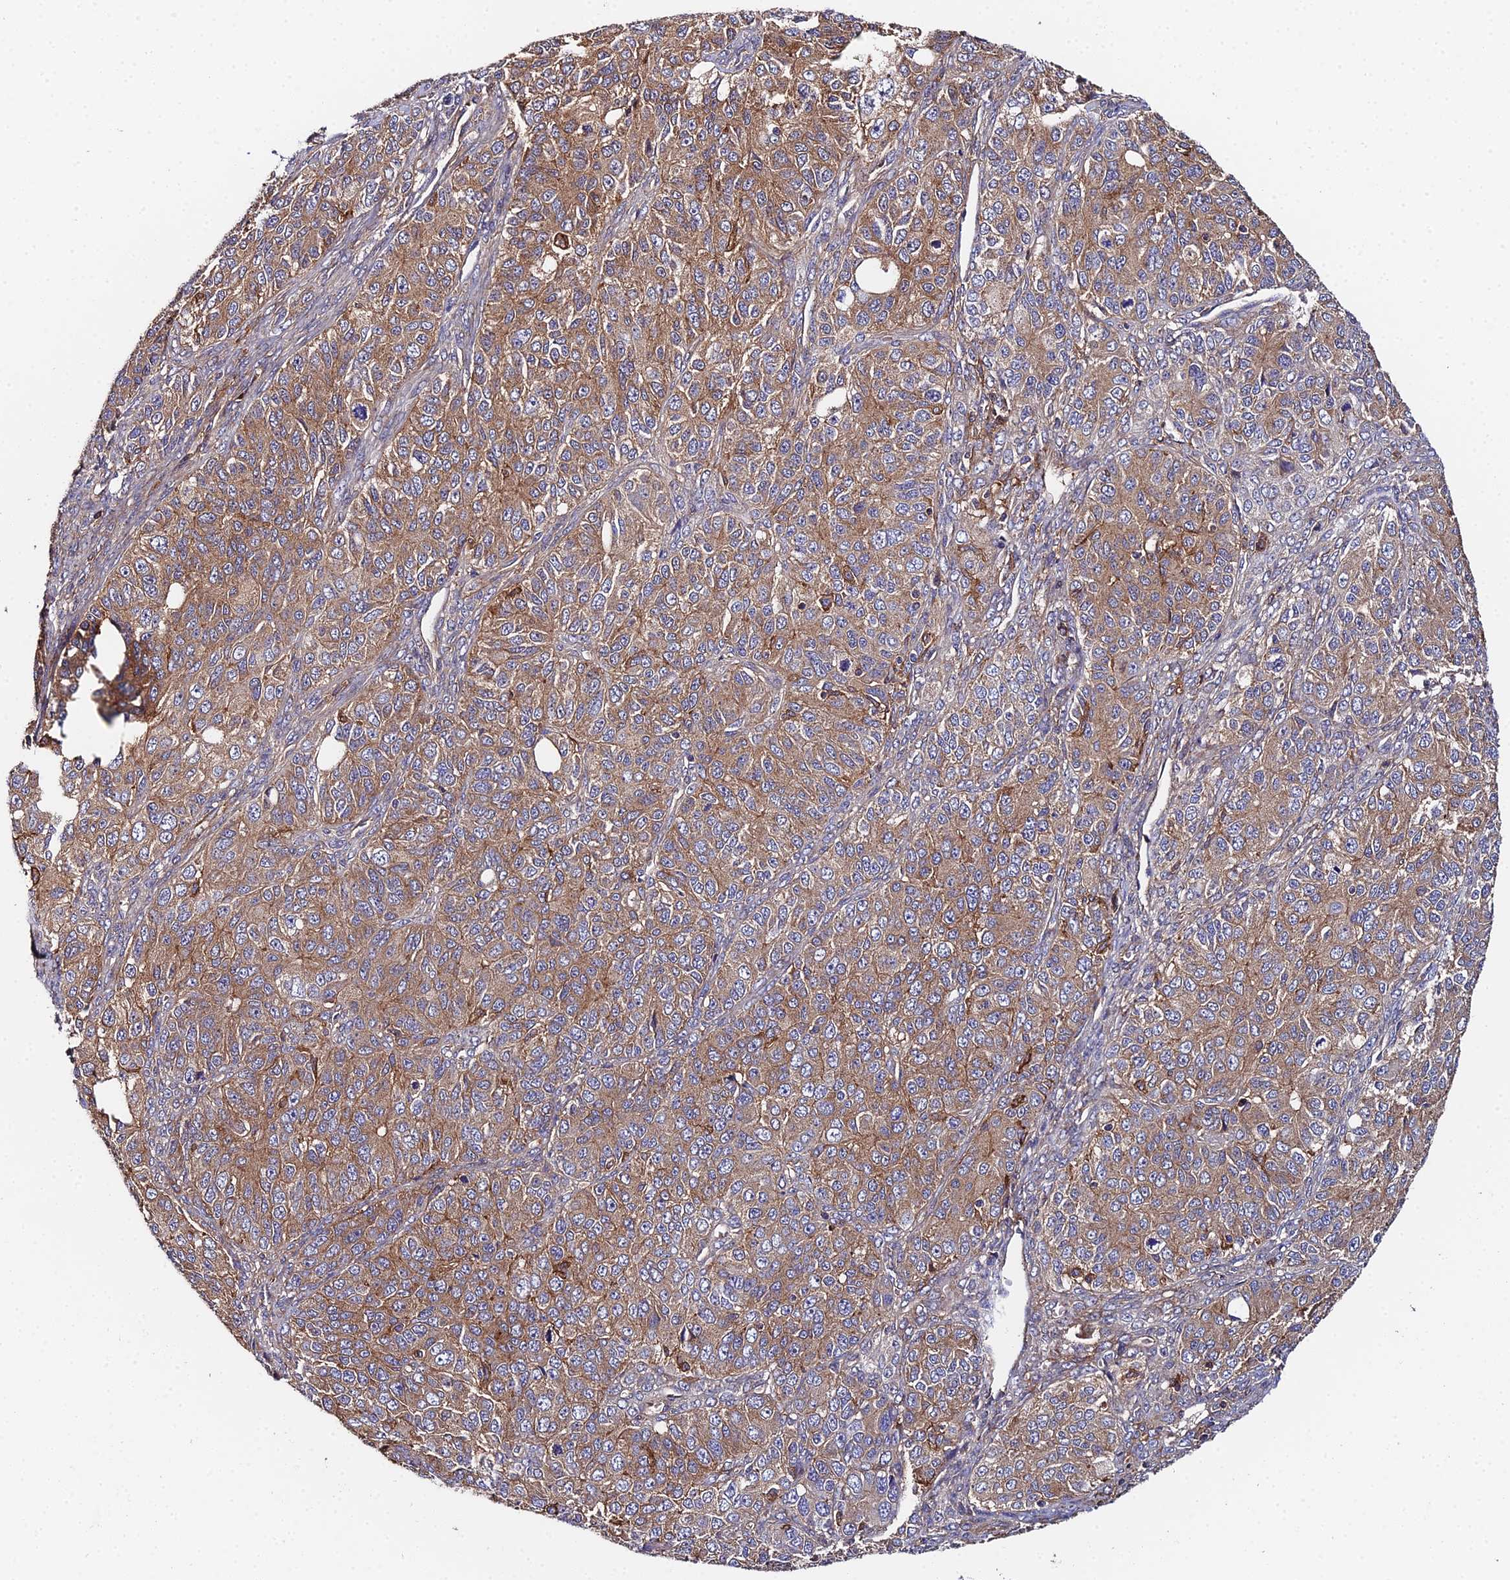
{"staining": {"intensity": "moderate", "quantity": ">75%", "location": "cytoplasmic/membranous"}, "tissue": "ovarian cancer", "cell_type": "Tumor cells", "image_type": "cancer", "snomed": [{"axis": "morphology", "description": "Carcinoma, endometroid"}, {"axis": "topography", "description": "Ovary"}], "caption": "IHC (DAB (3,3'-diaminobenzidine)) staining of ovarian endometroid carcinoma reveals moderate cytoplasmic/membranous protein expression in about >75% of tumor cells. The staining was performed using DAB (3,3'-diaminobenzidine) to visualize the protein expression in brown, while the nuclei were stained in blue with hematoxylin (Magnification: 20x).", "gene": "GNG5B", "patient": {"sex": "female", "age": 51}}